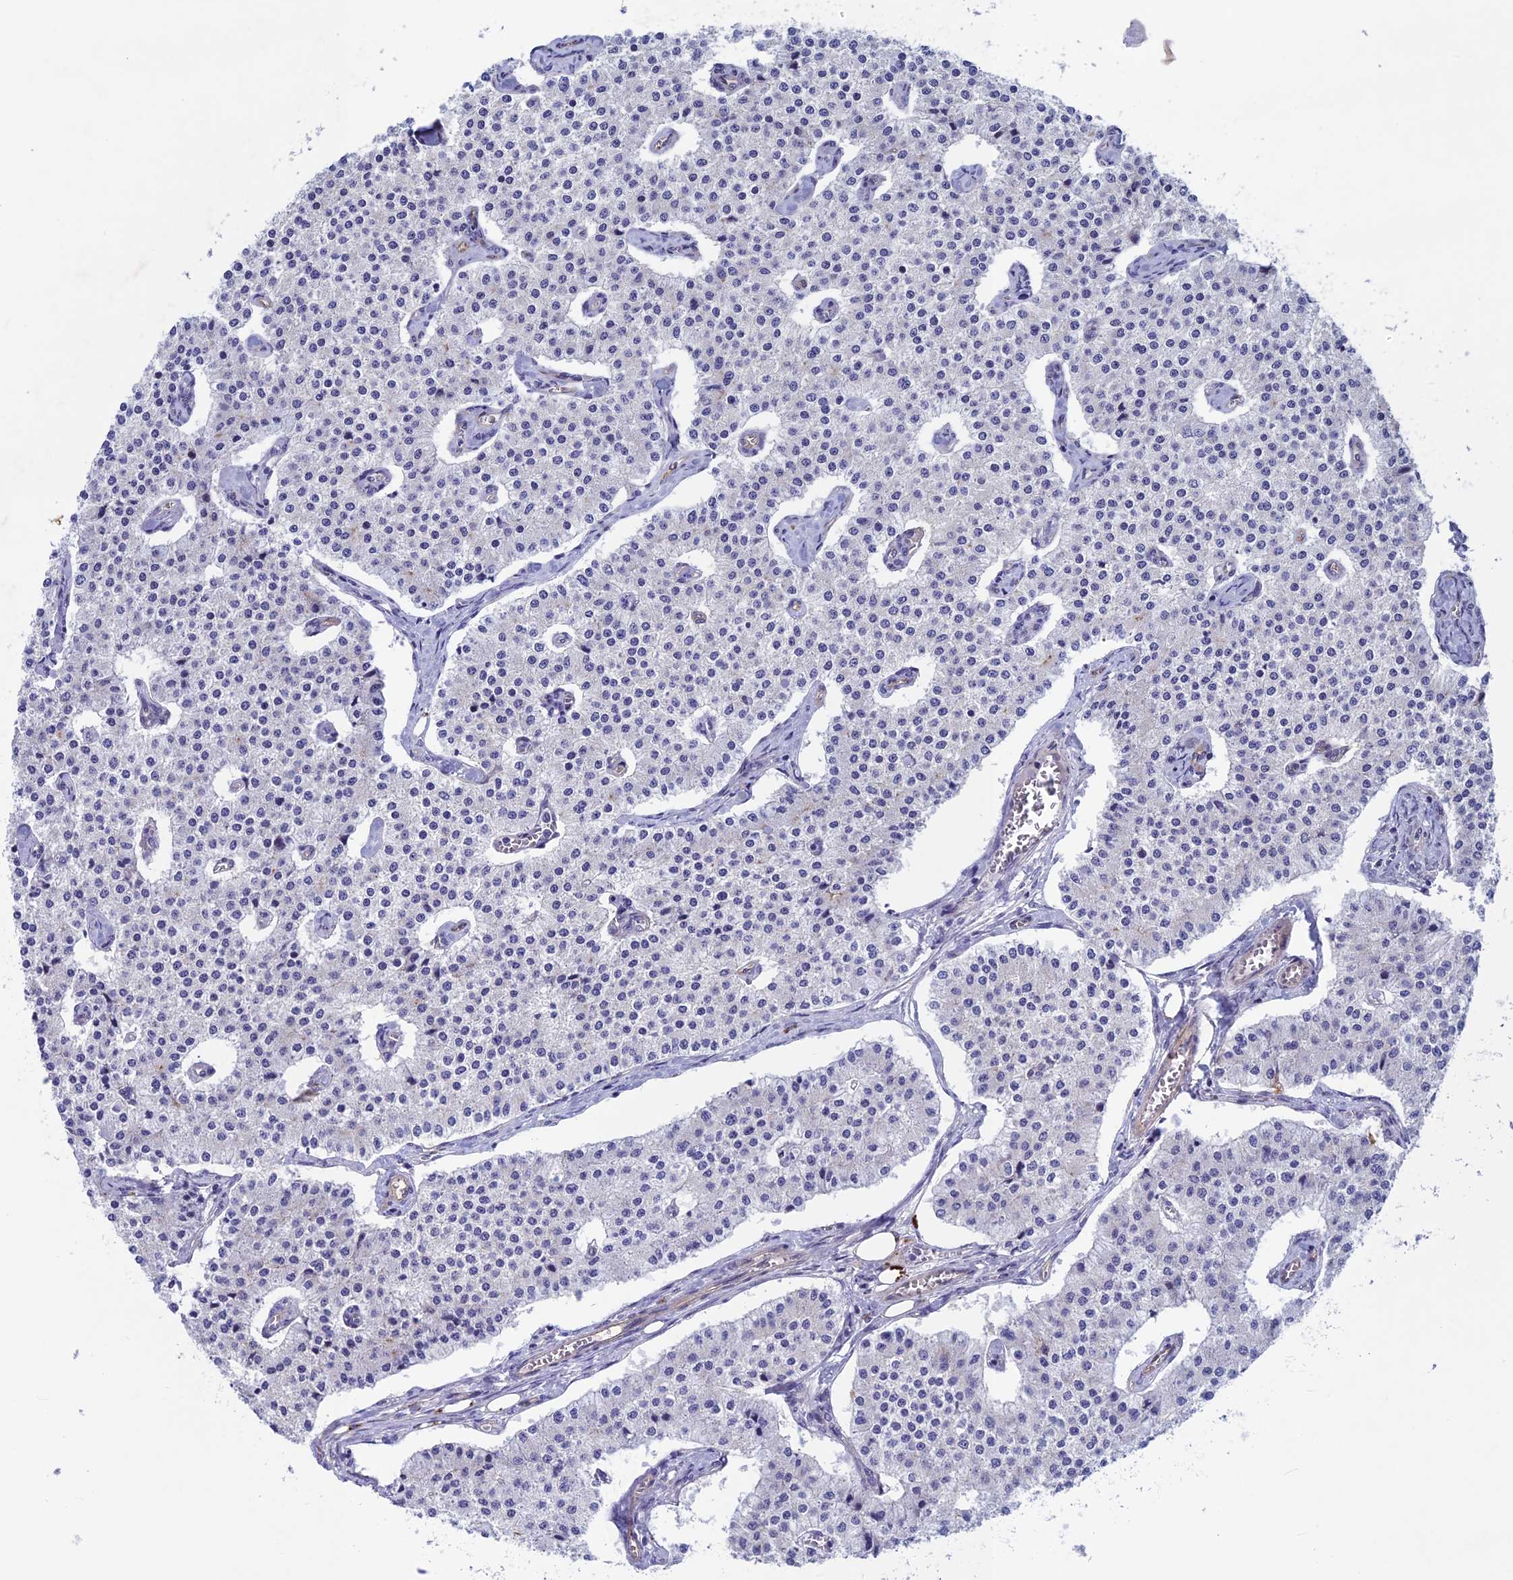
{"staining": {"intensity": "negative", "quantity": "none", "location": "none"}, "tissue": "carcinoid", "cell_type": "Tumor cells", "image_type": "cancer", "snomed": [{"axis": "morphology", "description": "Carcinoid, malignant, NOS"}, {"axis": "topography", "description": "Colon"}], "caption": "Micrograph shows no protein expression in tumor cells of carcinoid (malignant) tissue.", "gene": "FKBPL", "patient": {"sex": "female", "age": 52}}